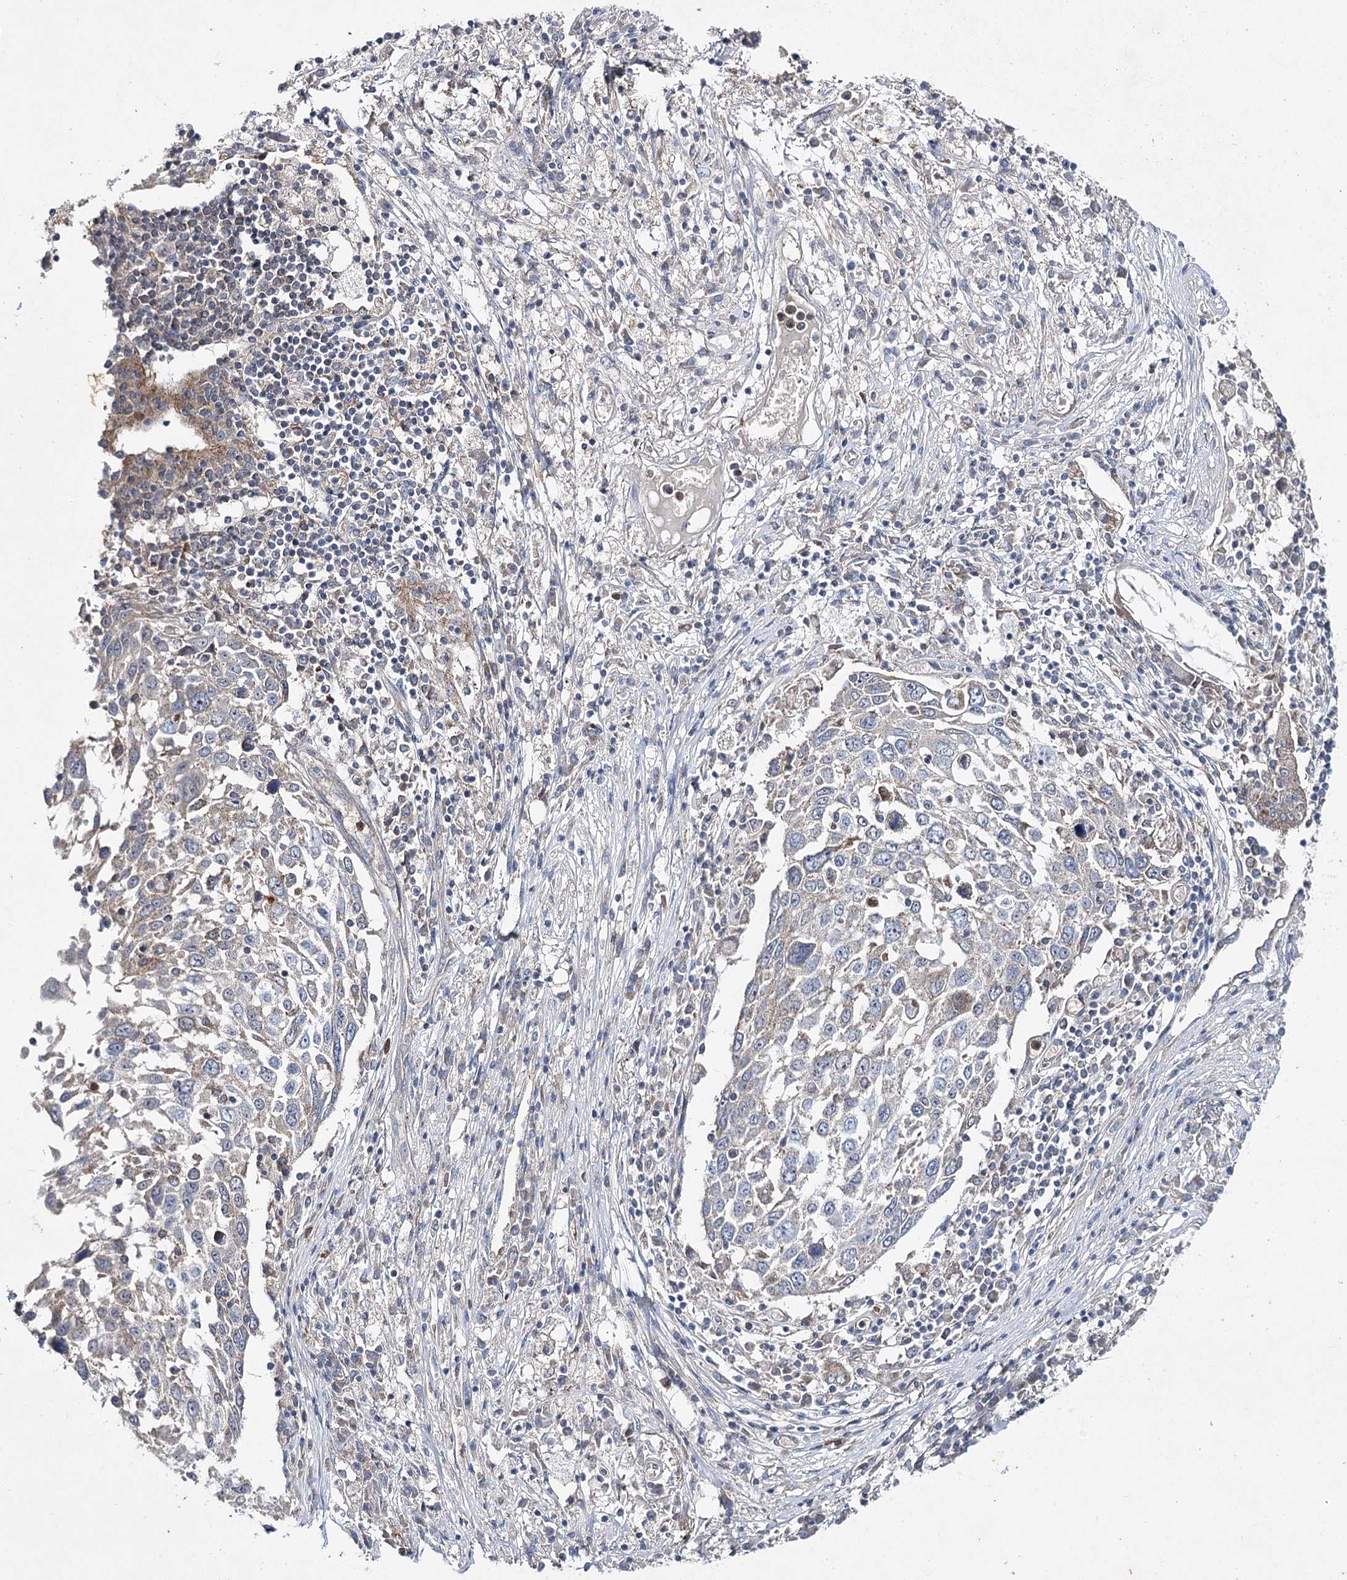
{"staining": {"intensity": "negative", "quantity": "none", "location": "none"}, "tissue": "lung cancer", "cell_type": "Tumor cells", "image_type": "cancer", "snomed": [{"axis": "morphology", "description": "Squamous cell carcinoma, NOS"}, {"axis": "topography", "description": "Lung"}], "caption": "A high-resolution histopathology image shows immunohistochemistry (IHC) staining of lung squamous cell carcinoma, which shows no significant expression in tumor cells.", "gene": "AURKC", "patient": {"sex": "male", "age": 65}}